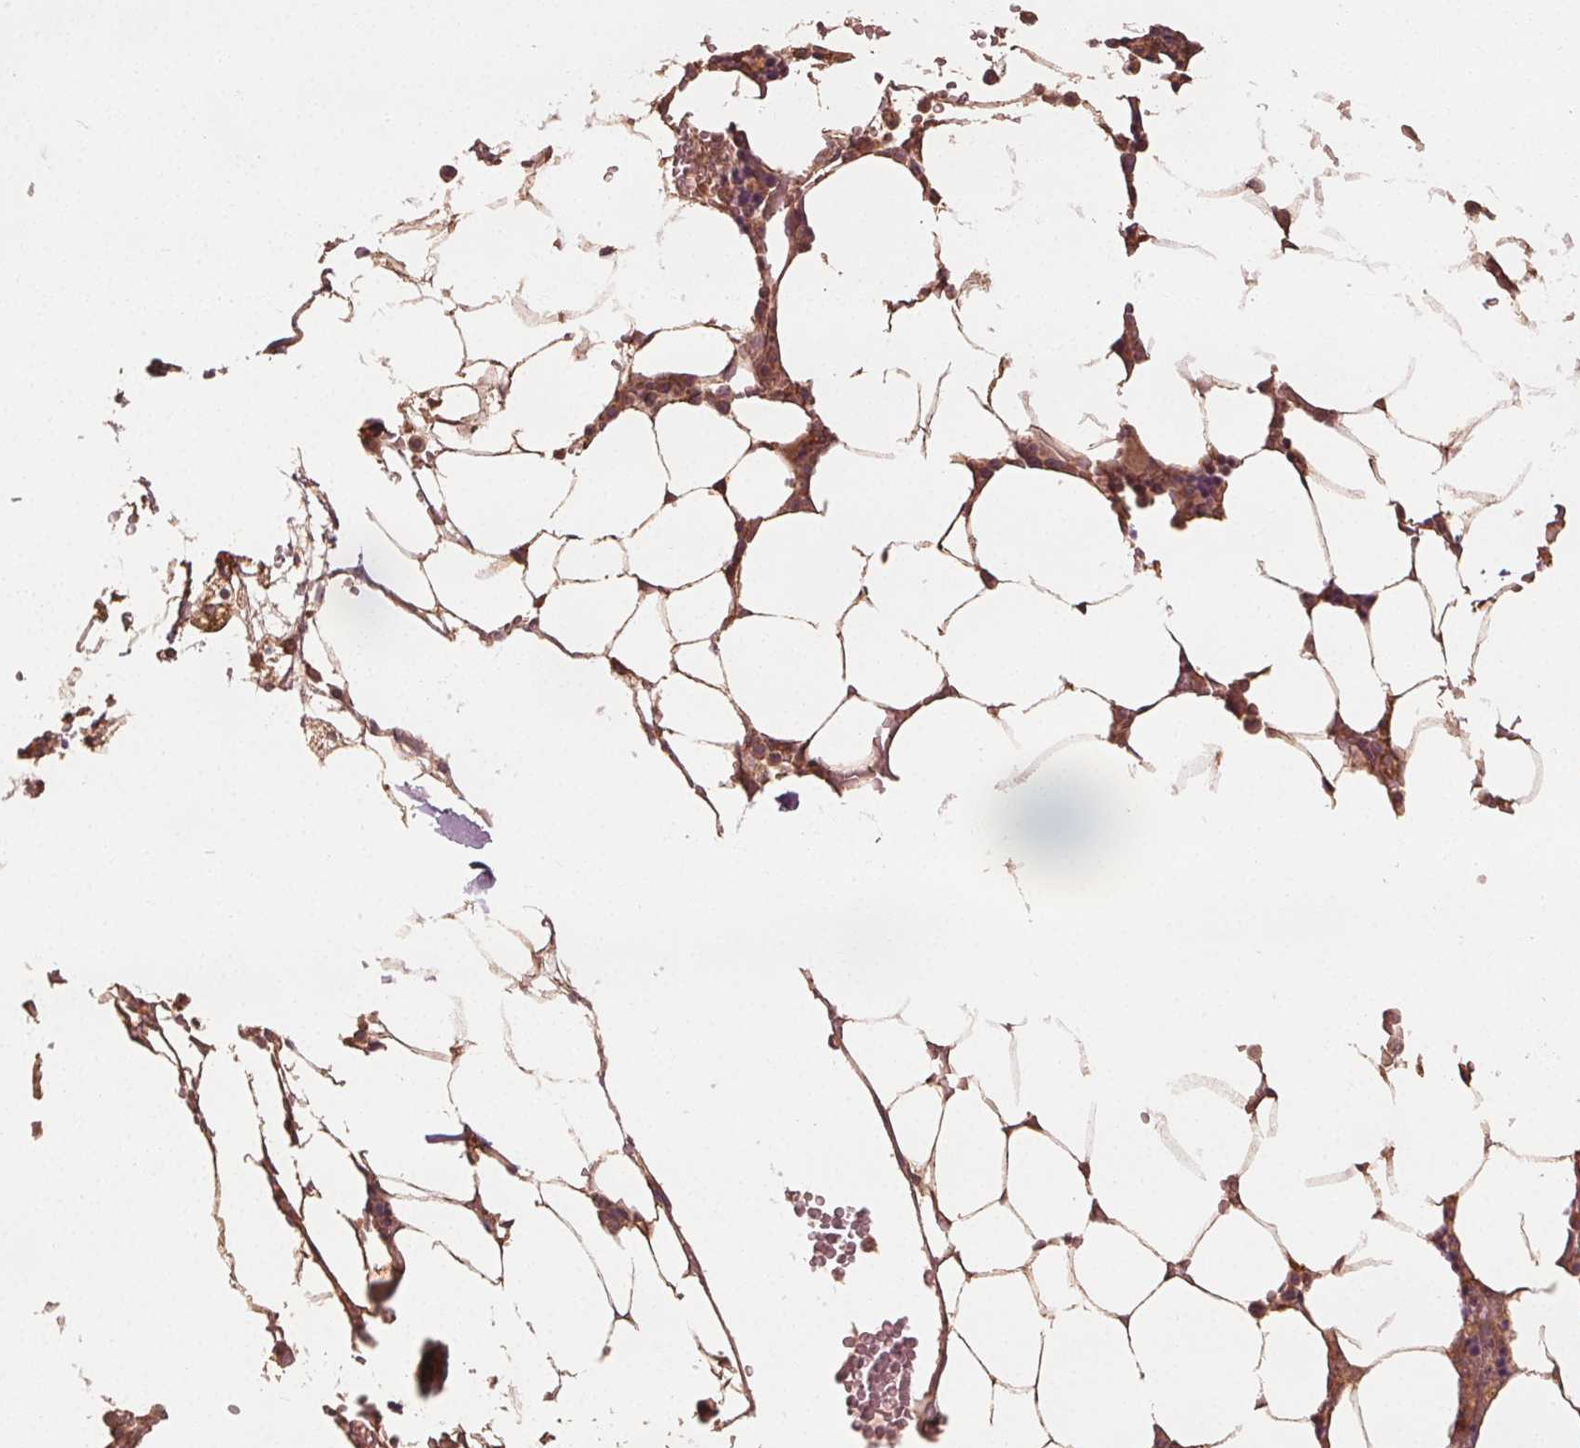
{"staining": {"intensity": "moderate", "quantity": "<25%", "location": "cytoplasmic/membranous"}, "tissue": "bone marrow", "cell_type": "Hematopoietic cells", "image_type": "normal", "snomed": [{"axis": "morphology", "description": "Normal tissue, NOS"}, {"axis": "topography", "description": "Bone marrow"}], "caption": "The micrograph reveals immunohistochemical staining of unremarkable bone marrow. There is moderate cytoplasmic/membranous staining is appreciated in approximately <25% of hematopoietic cells.", "gene": "GNB2", "patient": {"sex": "female", "age": 52}}